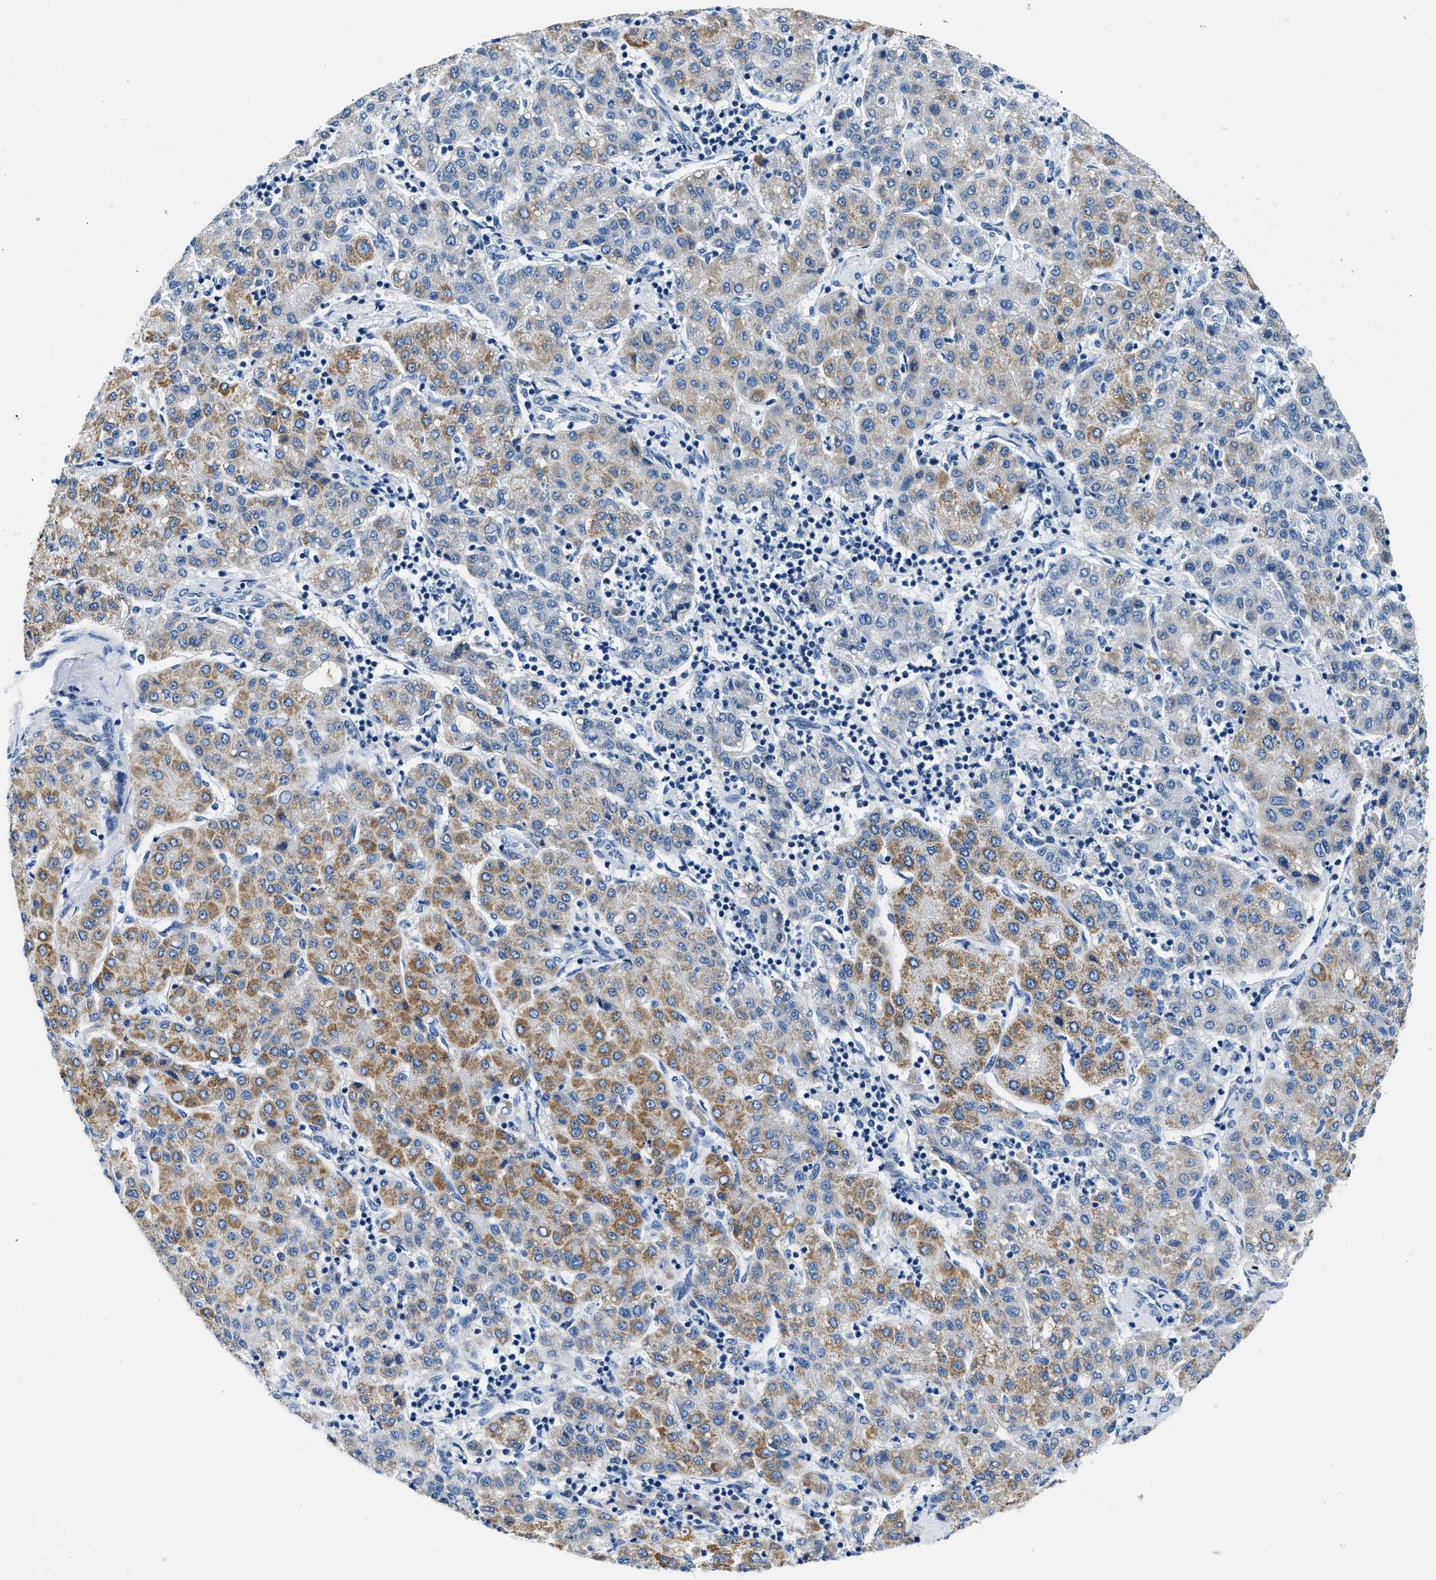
{"staining": {"intensity": "moderate", "quantity": ">75%", "location": "cytoplasmic/membranous"}, "tissue": "liver cancer", "cell_type": "Tumor cells", "image_type": "cancer", "snomed": [{"axis": "morphology", "description": "Carcinoma, Hepatocellular, NOS"}, {"axis": "topography", "description": "Liver"}], "caption": "IHC staining of hepatocellular carcinoma (liver), which exhibits medium levels of moderate cytoplasmic/membranous positivity in approximately >75% of tumor cells indicating moderate cytoplasmic/membranous protein positivity. The staining was performed using DAB (3,3'-diaminobenzidine) (brown) for protein detection and nuclei were counterstained in hematoxylin (blue).", "gene": "PCK2", "patient": {"sex": "male", "age": 65}}